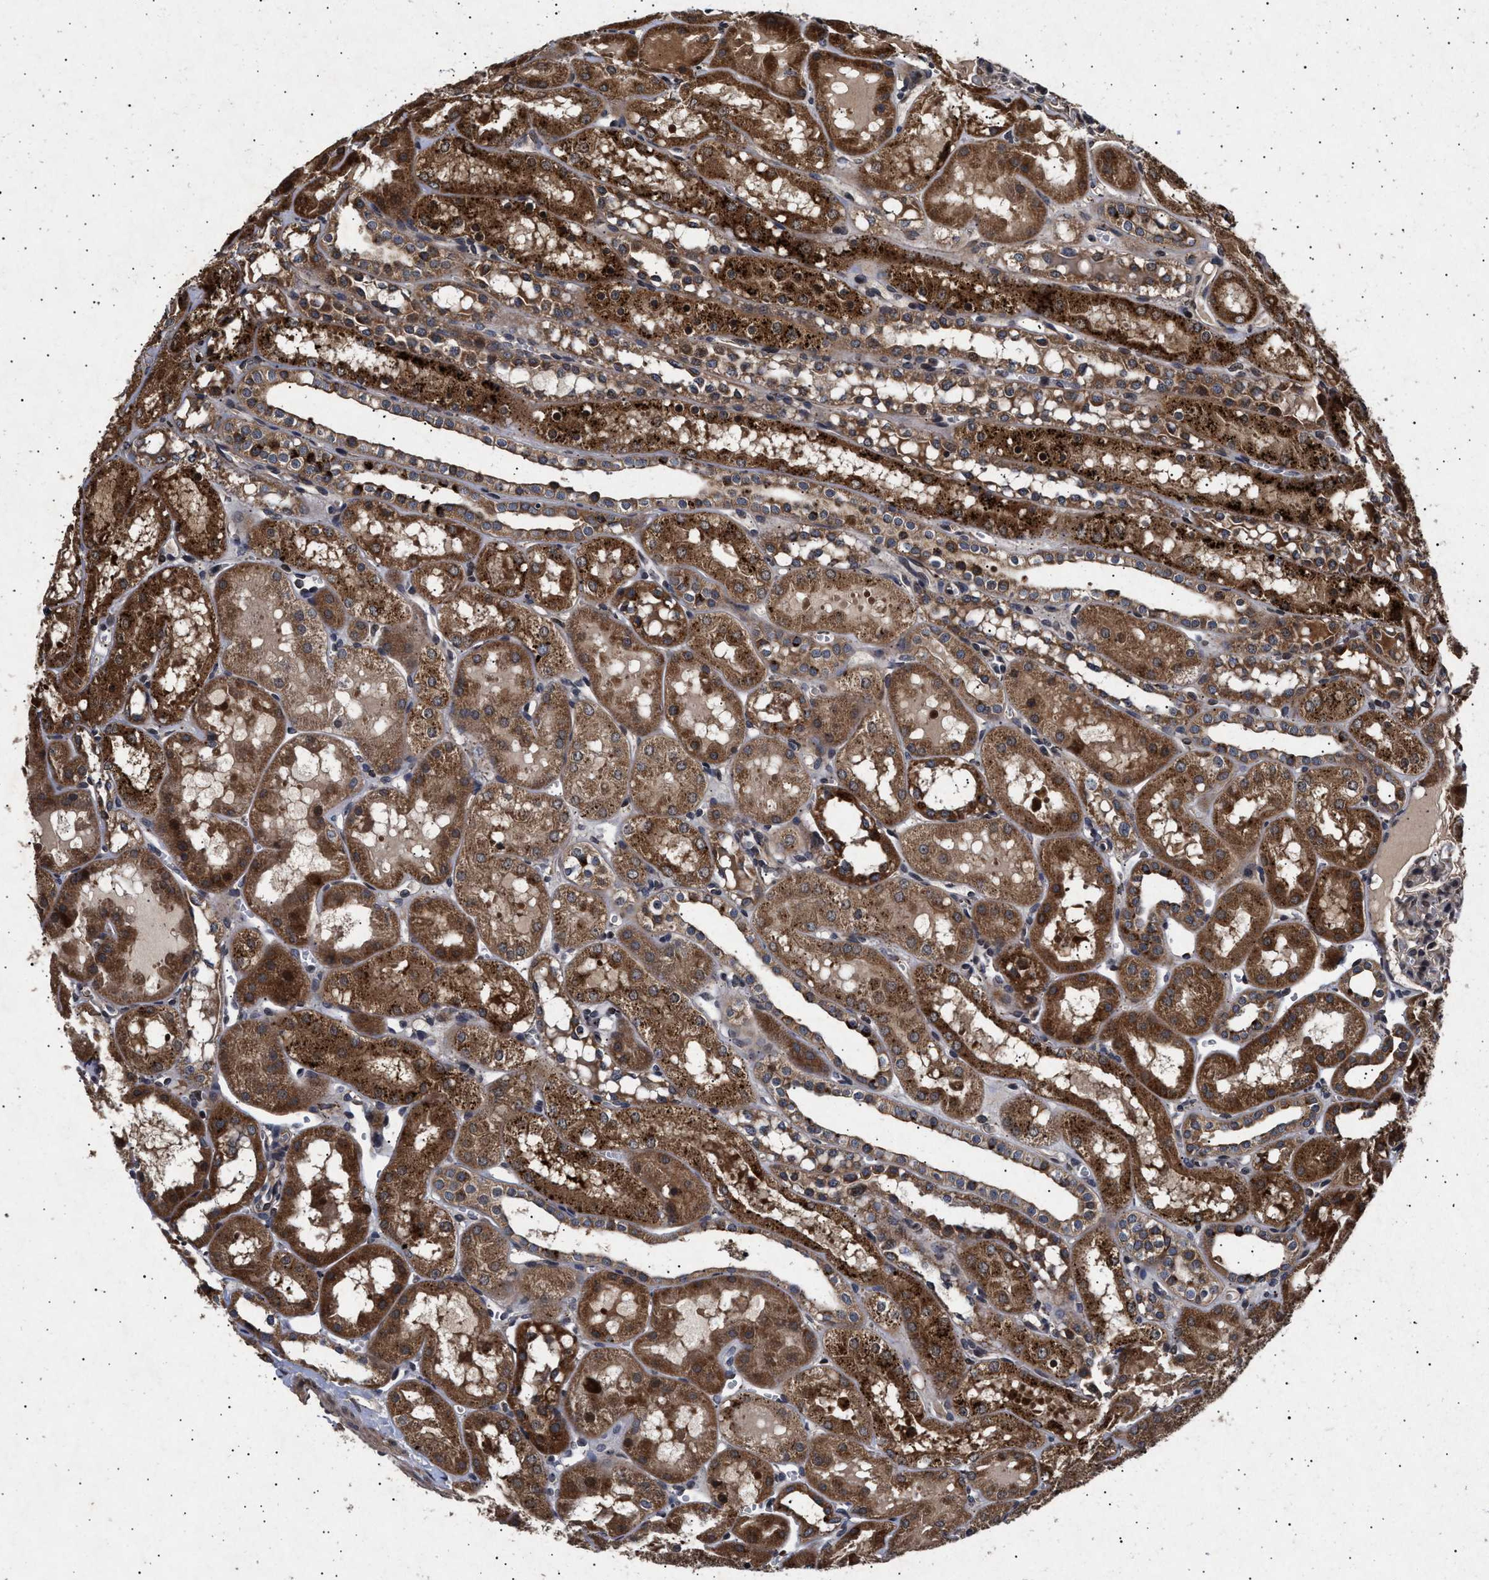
{"staining": {"intensity": "weak", "quantity": "25%-75%", "location": "cytoplasmic/membranous"}, "tissue": "kidney", "cell_type": "Cells in glomeruli", "image_type": "normal", "snomed": [{"axis": "morphology", "description": "Normal tissue, NOS"}, {"axis": "topography", "description": "Kidney"}, {"axis": "topography", "description": "Urinary bladder"}], "caption": "IHC image of normal human kidney stained for a protein (brown), which exhibits low levels of weak cytoplasmic/membranous positivity in approximately 25%-75% of cells in glomeruli.", "gene": "ITGB5", "patient": {"sex": "male", "age": 16}}